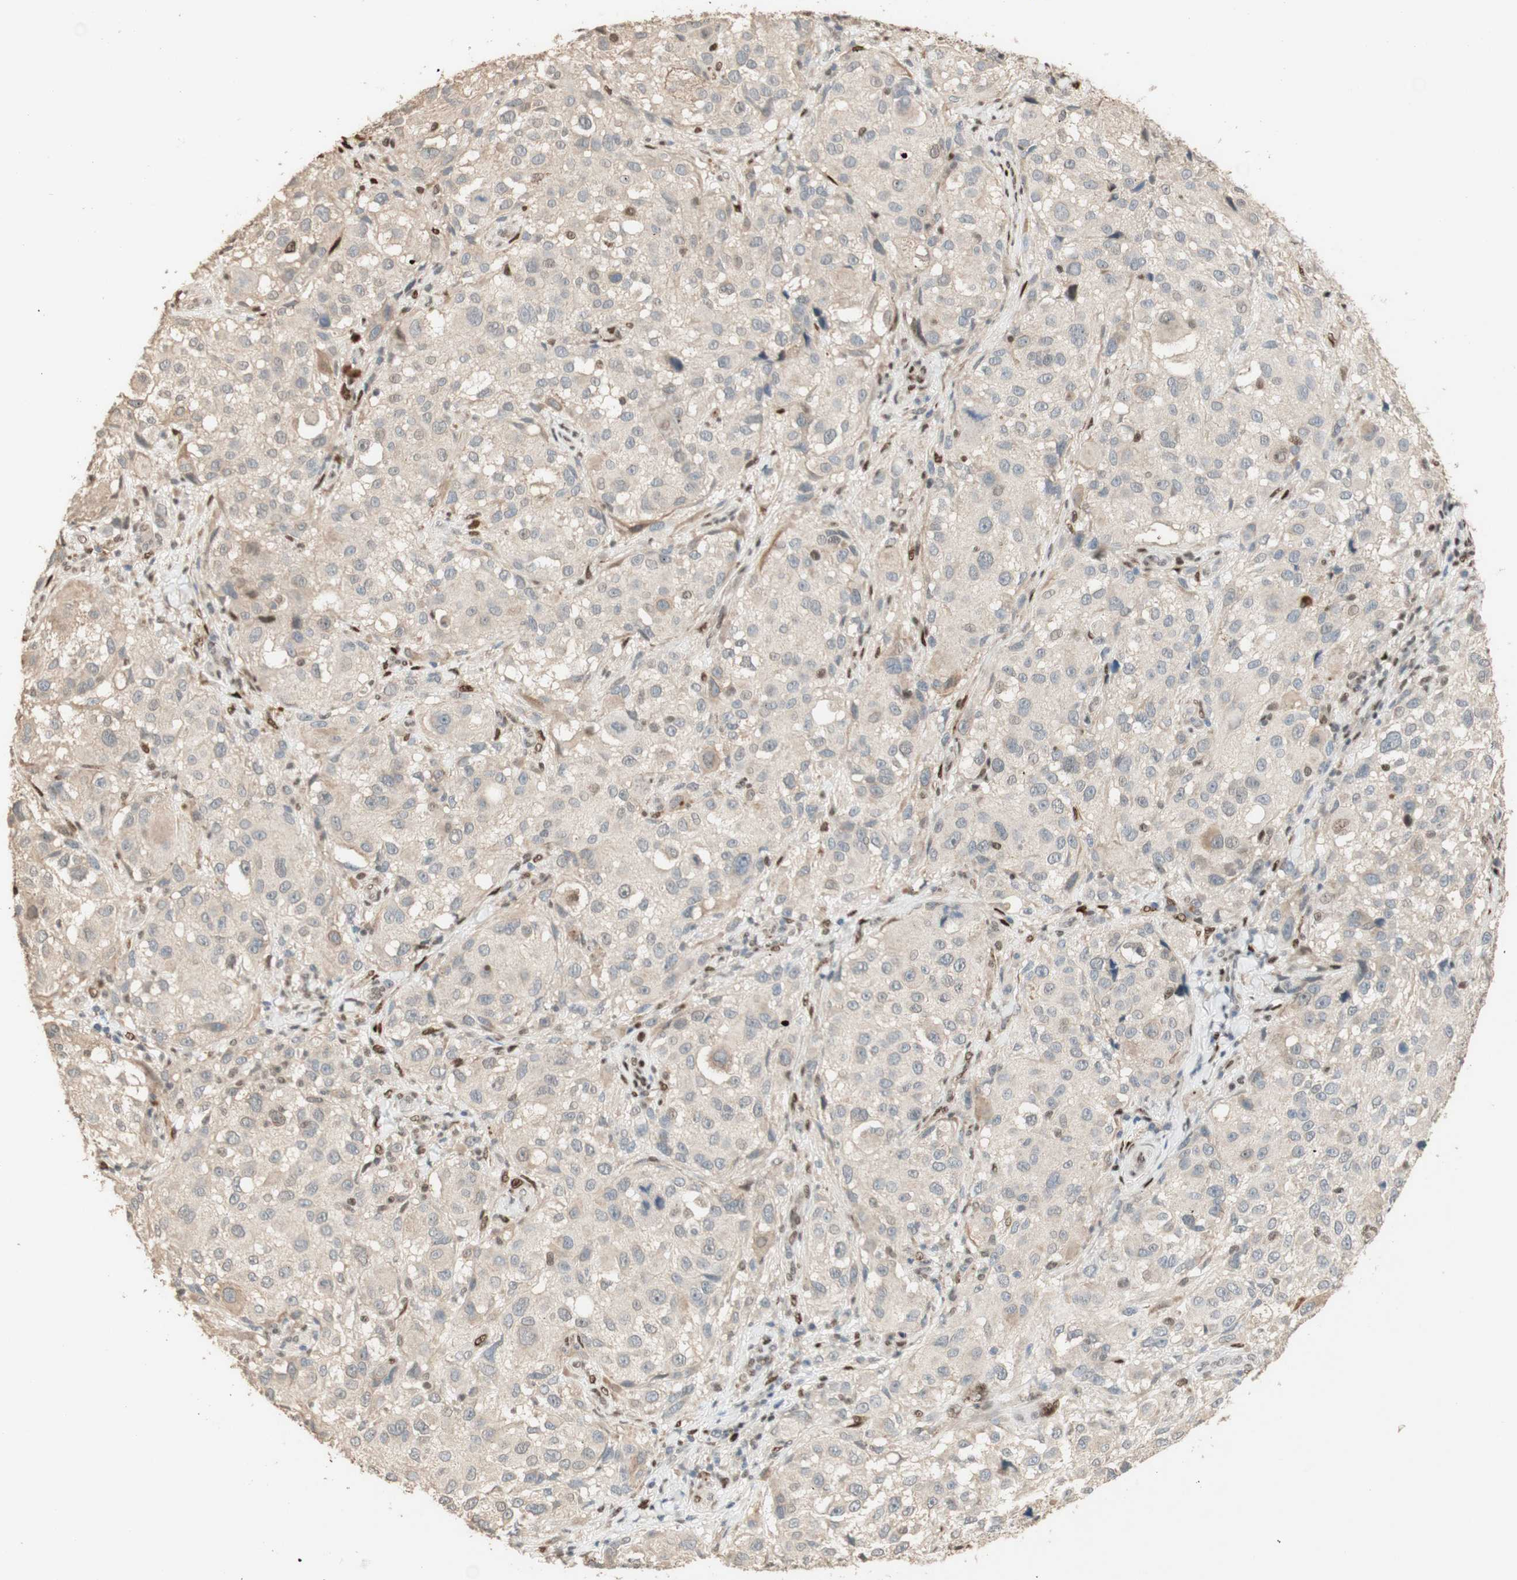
{"staining": {"intensity": "negative", "quantity": "none", "location": "none"}, "tissue": "melanoma", "cell_type": "Tumor cells", "image_type": "cancer", "snomed": [{"axis": "morphology", "description": "Necrosis, NOS"}, {"axis": "morphology", "description": "Malignant melanoma, NOS"}, {"axis": "topography", "description": "Skin"}], "caption": "Human melanoma stained for a protein using IHC reveals no positivity in tumor cells.", "gene": "FOXP1", "patient": {"sex": "female", "age": 87}}